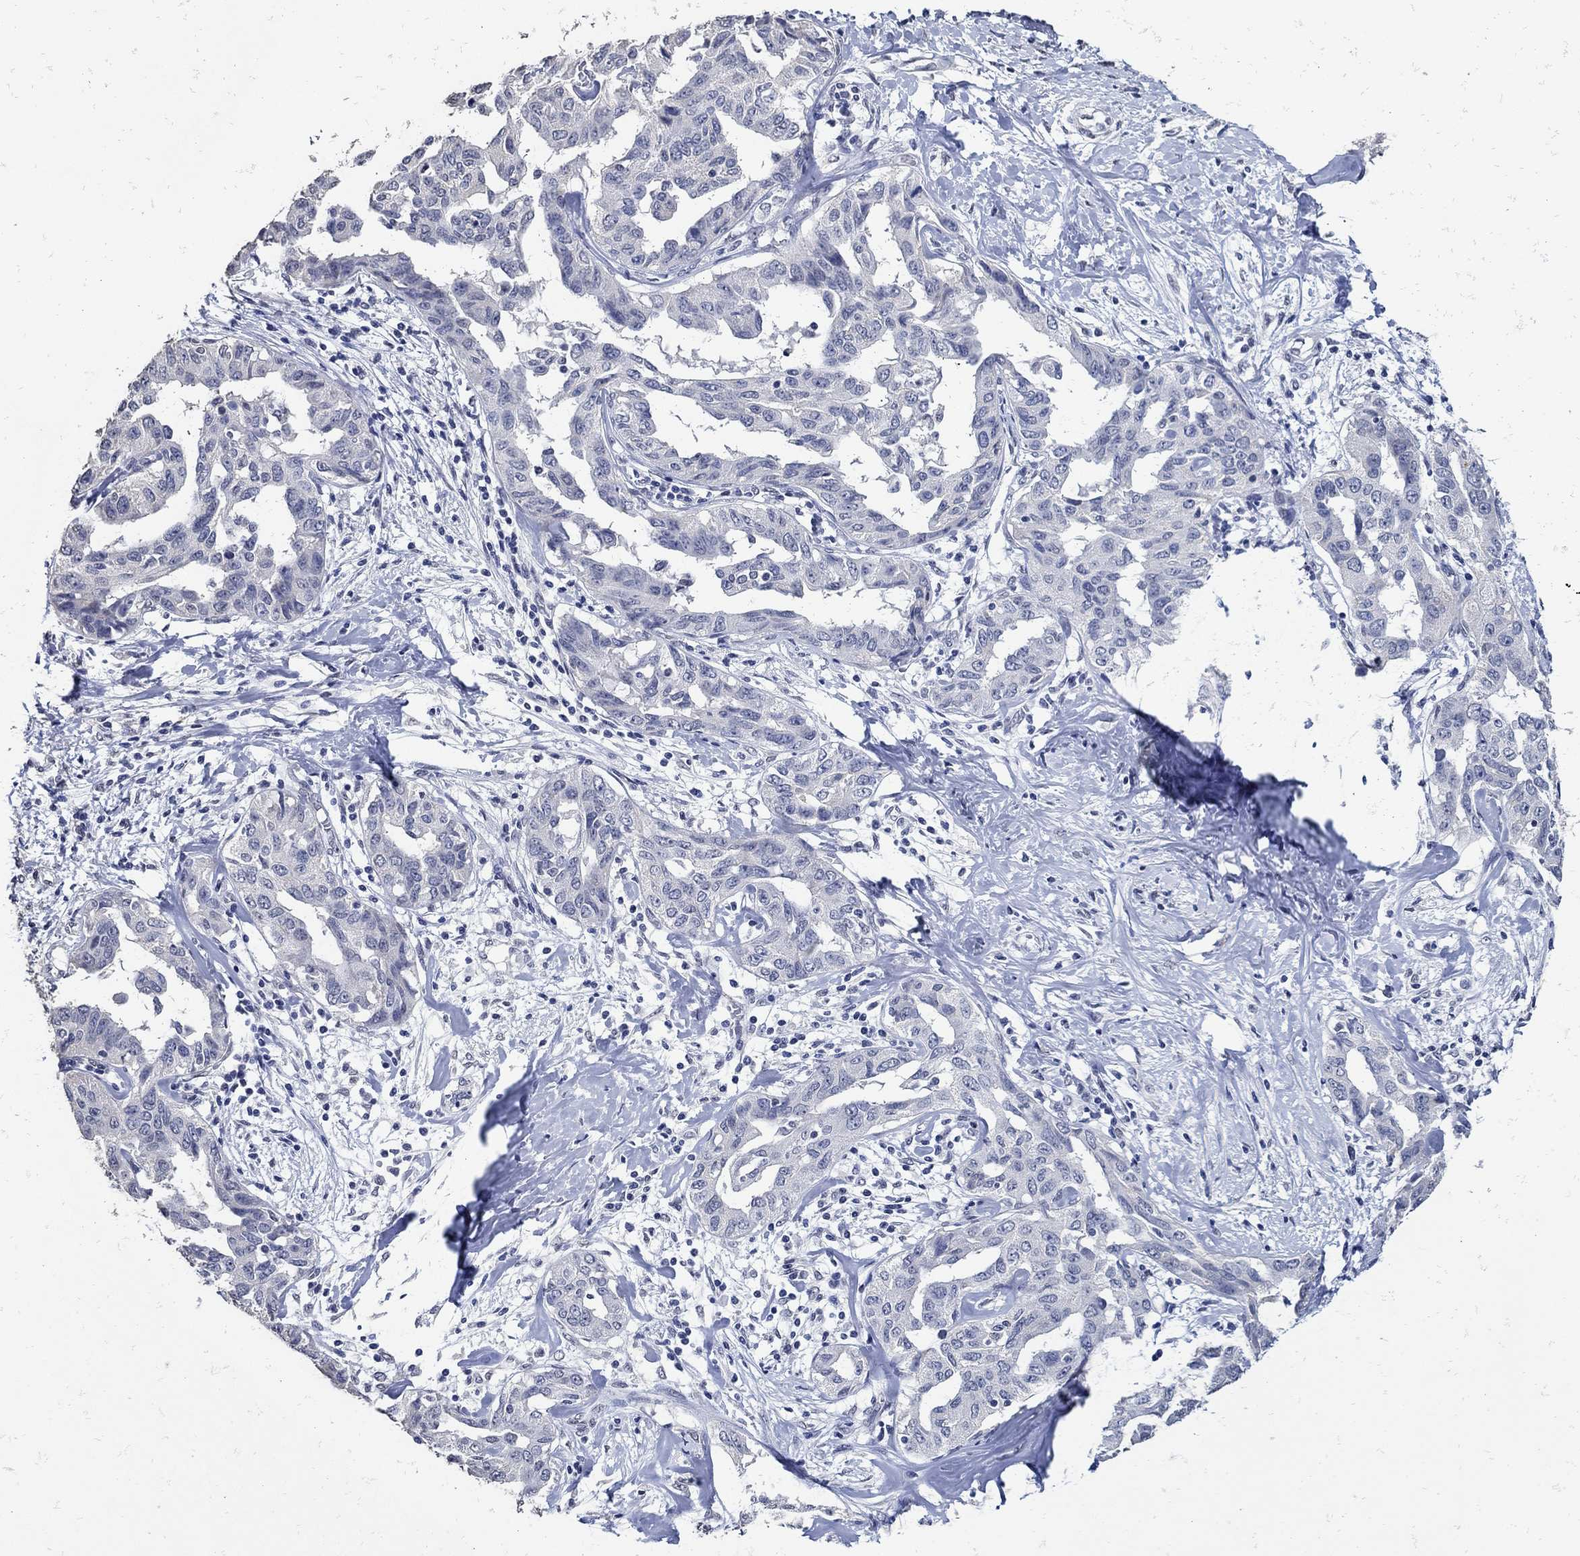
{"staining": {"intensity": "negative", "quantity": "none", "location": "none"}, "tissue": "liver cancer", "cell_type": "Tumor cells", "image_type": "cancer", "snomed": [{"axis": "morphology", "description": "Cholangiocarcinoma"}, {"axis": "topography", "description": "Liver"}], "caption": "Liver cholangiocarcinoma stained for a protein using immunohistochemistry (IHC) demonstrates no staining tumor cells.", "gene": "KCNN3", "patient": {"sex": "male", "age": 59}}